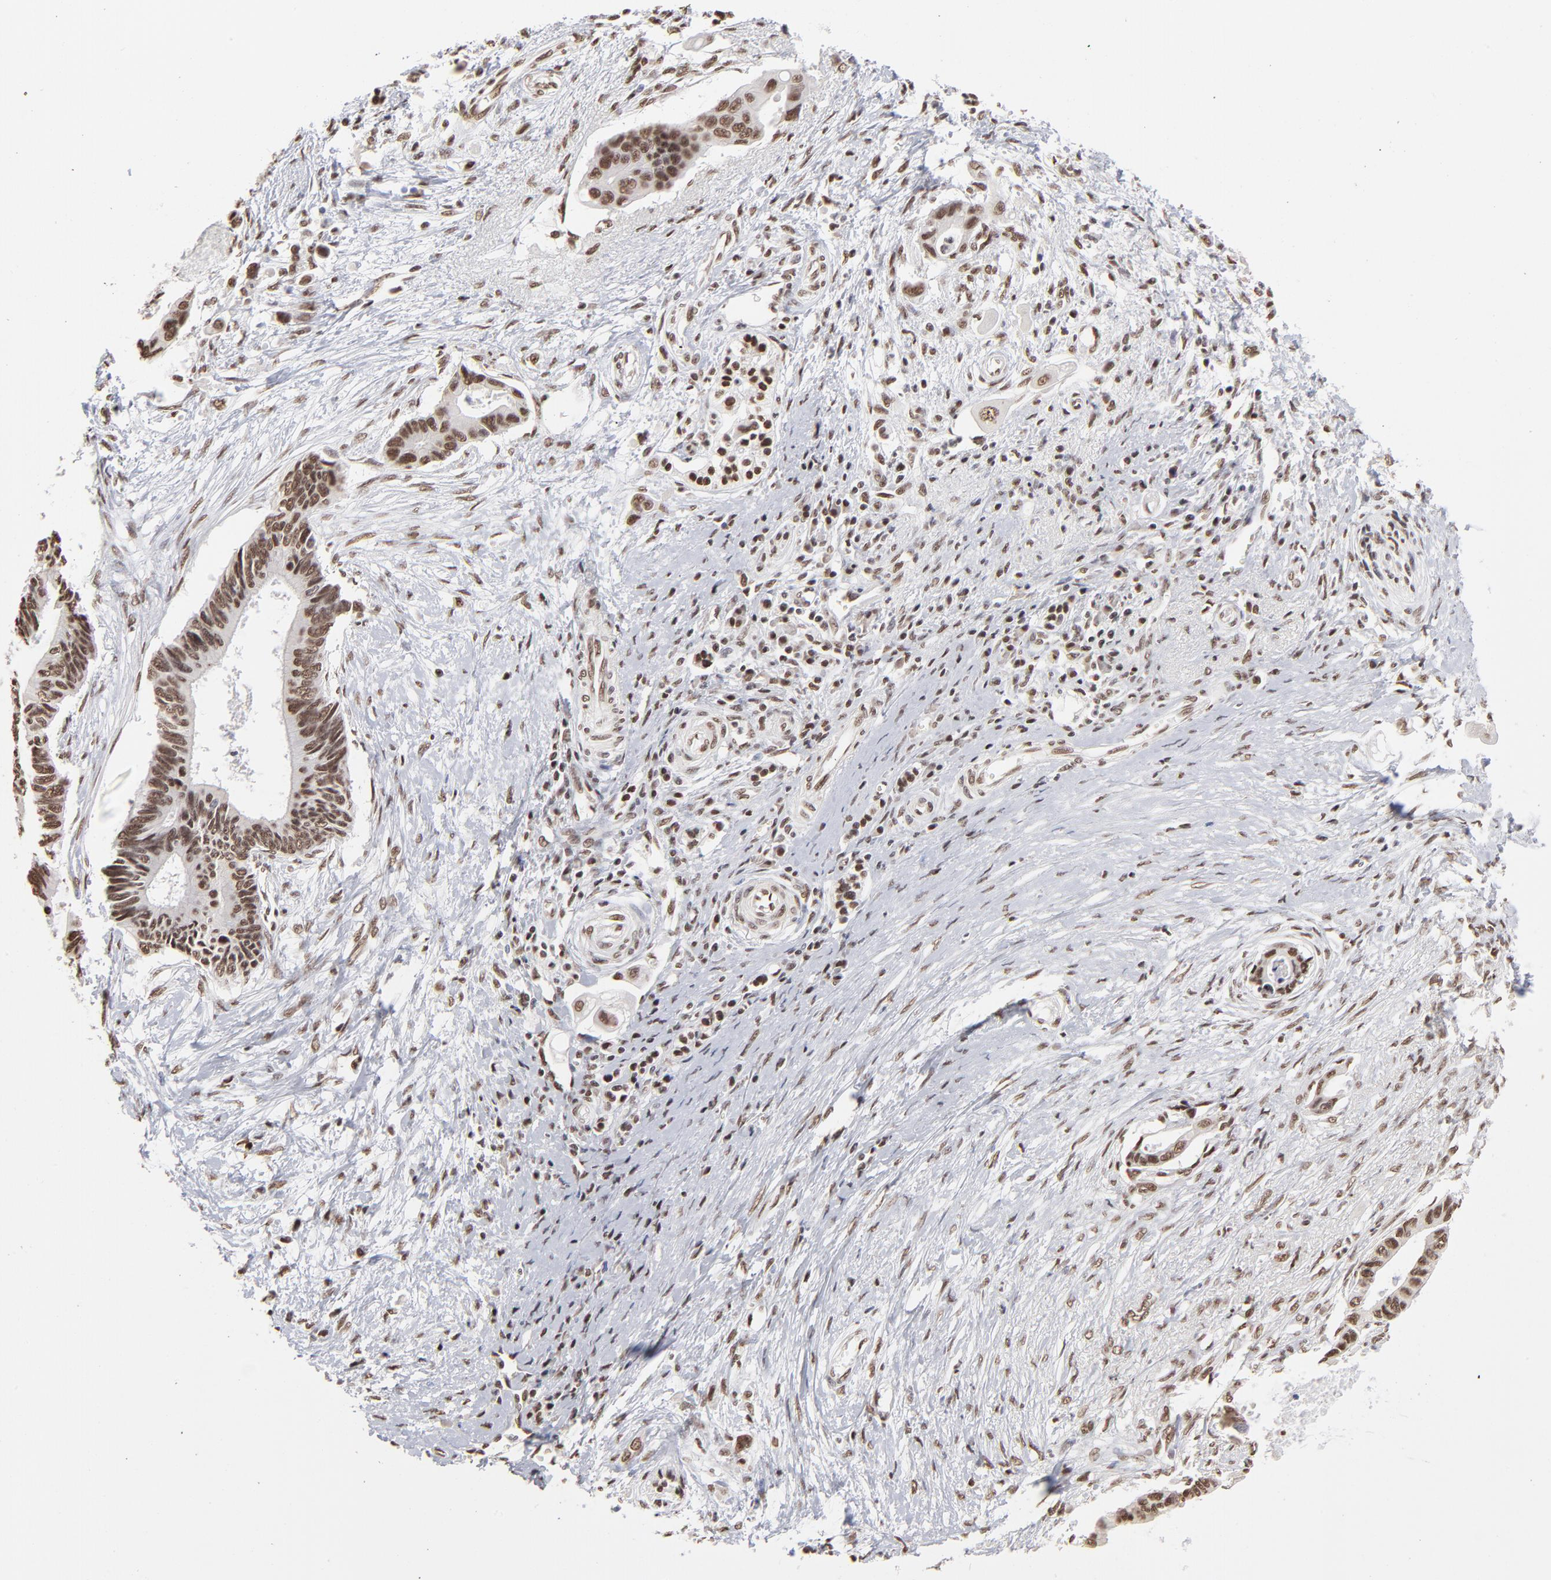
{"staining": {"intensity": "strong", "quantity": ">75%", "location": "nuclear"}, "tissue": "pancreatic cancer", "cell_type": "Tumor cells", "image_type": "cancer", "snomed": [{"axis": "morphology", "description": "Adenocarcinoma, NOS"}, {"axis": "topography", "description": "Pancreas"}], "caption": "A brown stain labels strong nuclear expression of a protein in human pancreatic cancer tumor cells.", "gene": "ZNF3", "patient": {"sex": "female", "age": 70}}